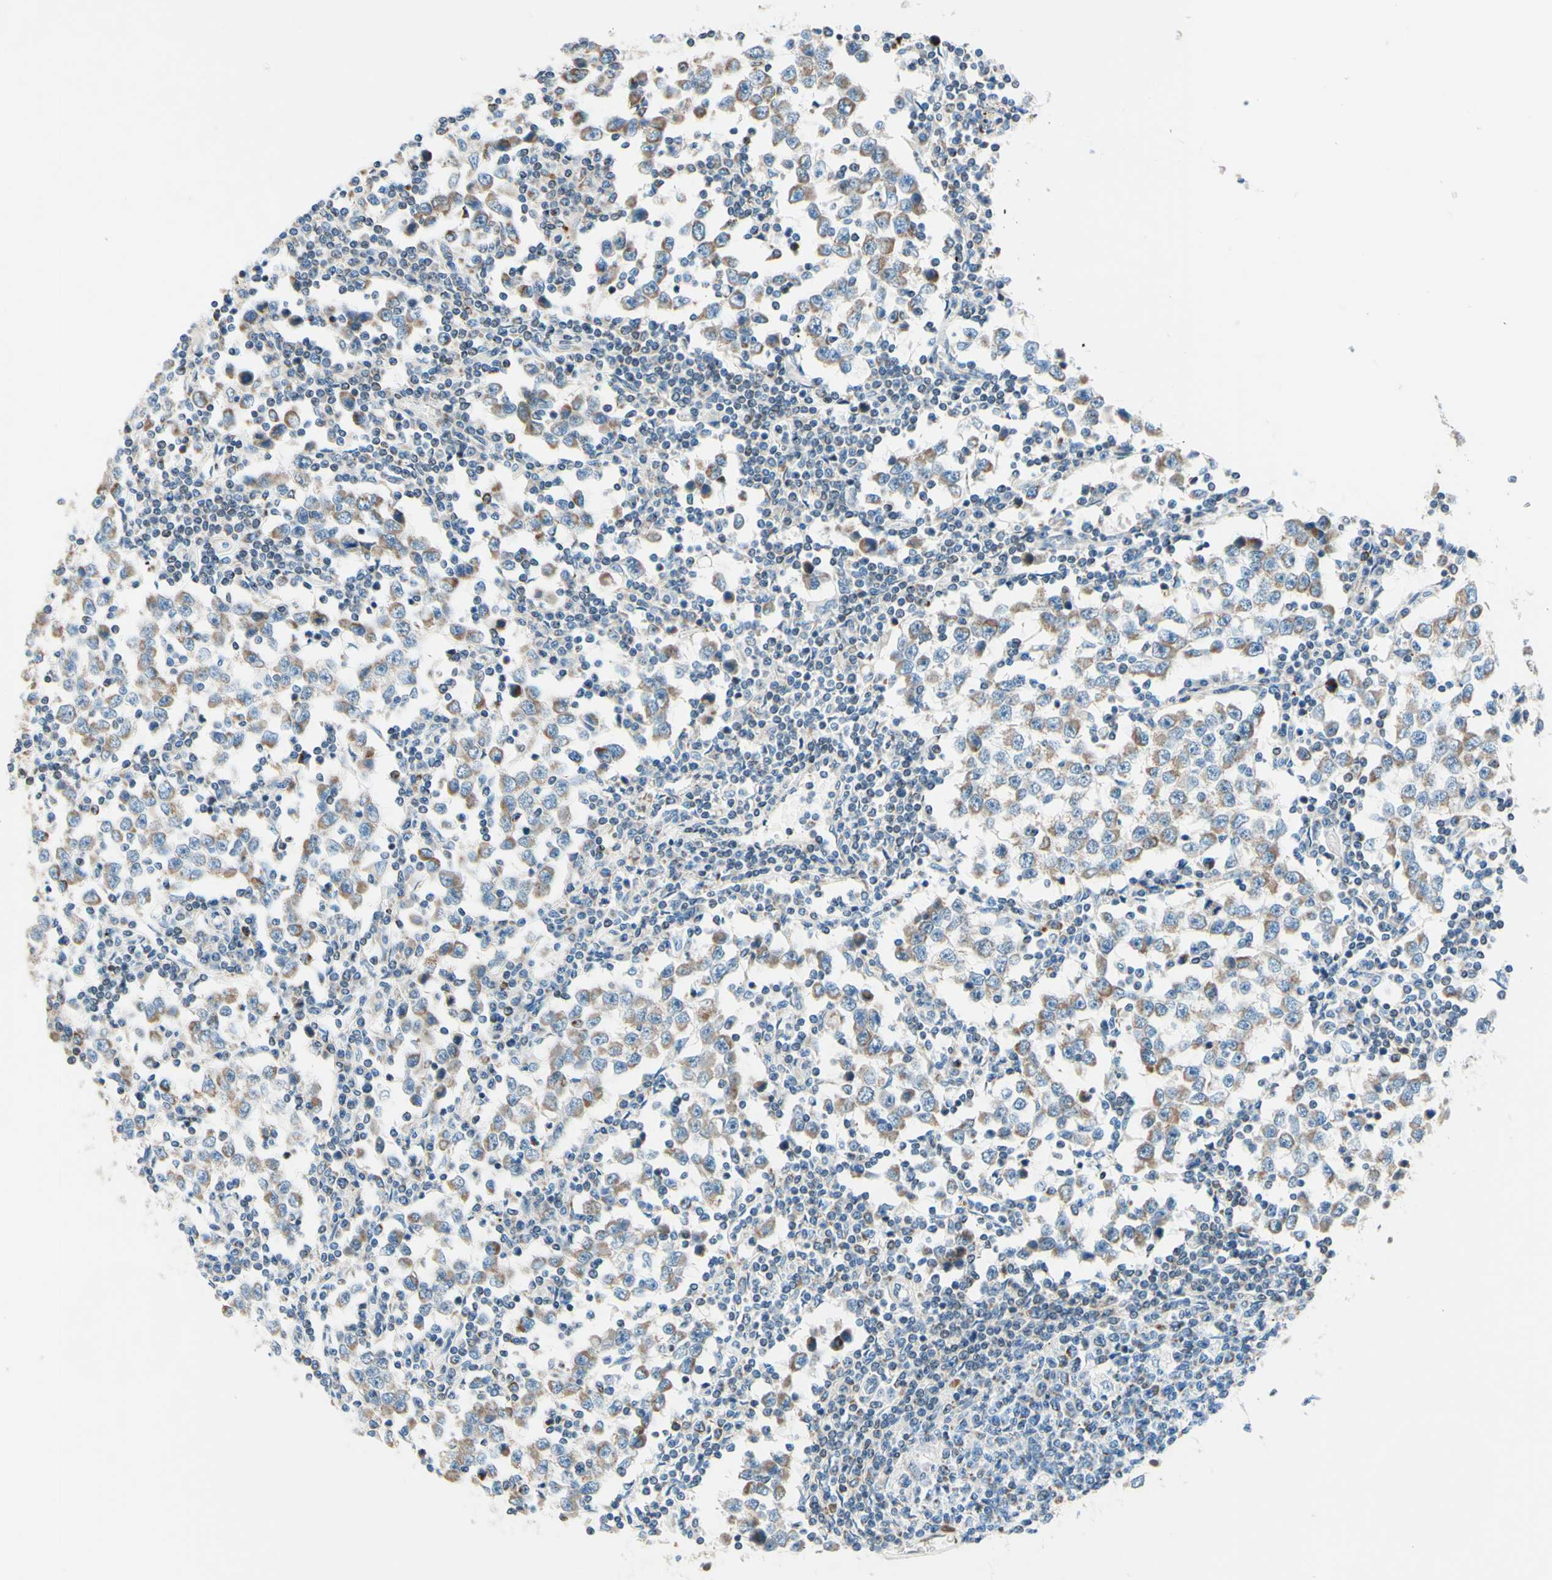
{"staining": {"intensity": "weak", "quantity": ">75%", "location": "cytoplasmic/membranous"}, "tissue": "testis cancer", "cell_type": "Tumor cells", "image_type": "cancer", "snomed": [{"axis": "morphology", "description": "Seminoma, NOS"}, {"axis": "topography", "description": "Testis"}], "caption": "Protein expression analysis of testis cancer (seminoma) displays weak cytoplasmic/membranous positivity in about >75% of tumor cells.", "gene": "CBX7", "patient": {"sex": "male", "age": 65}}